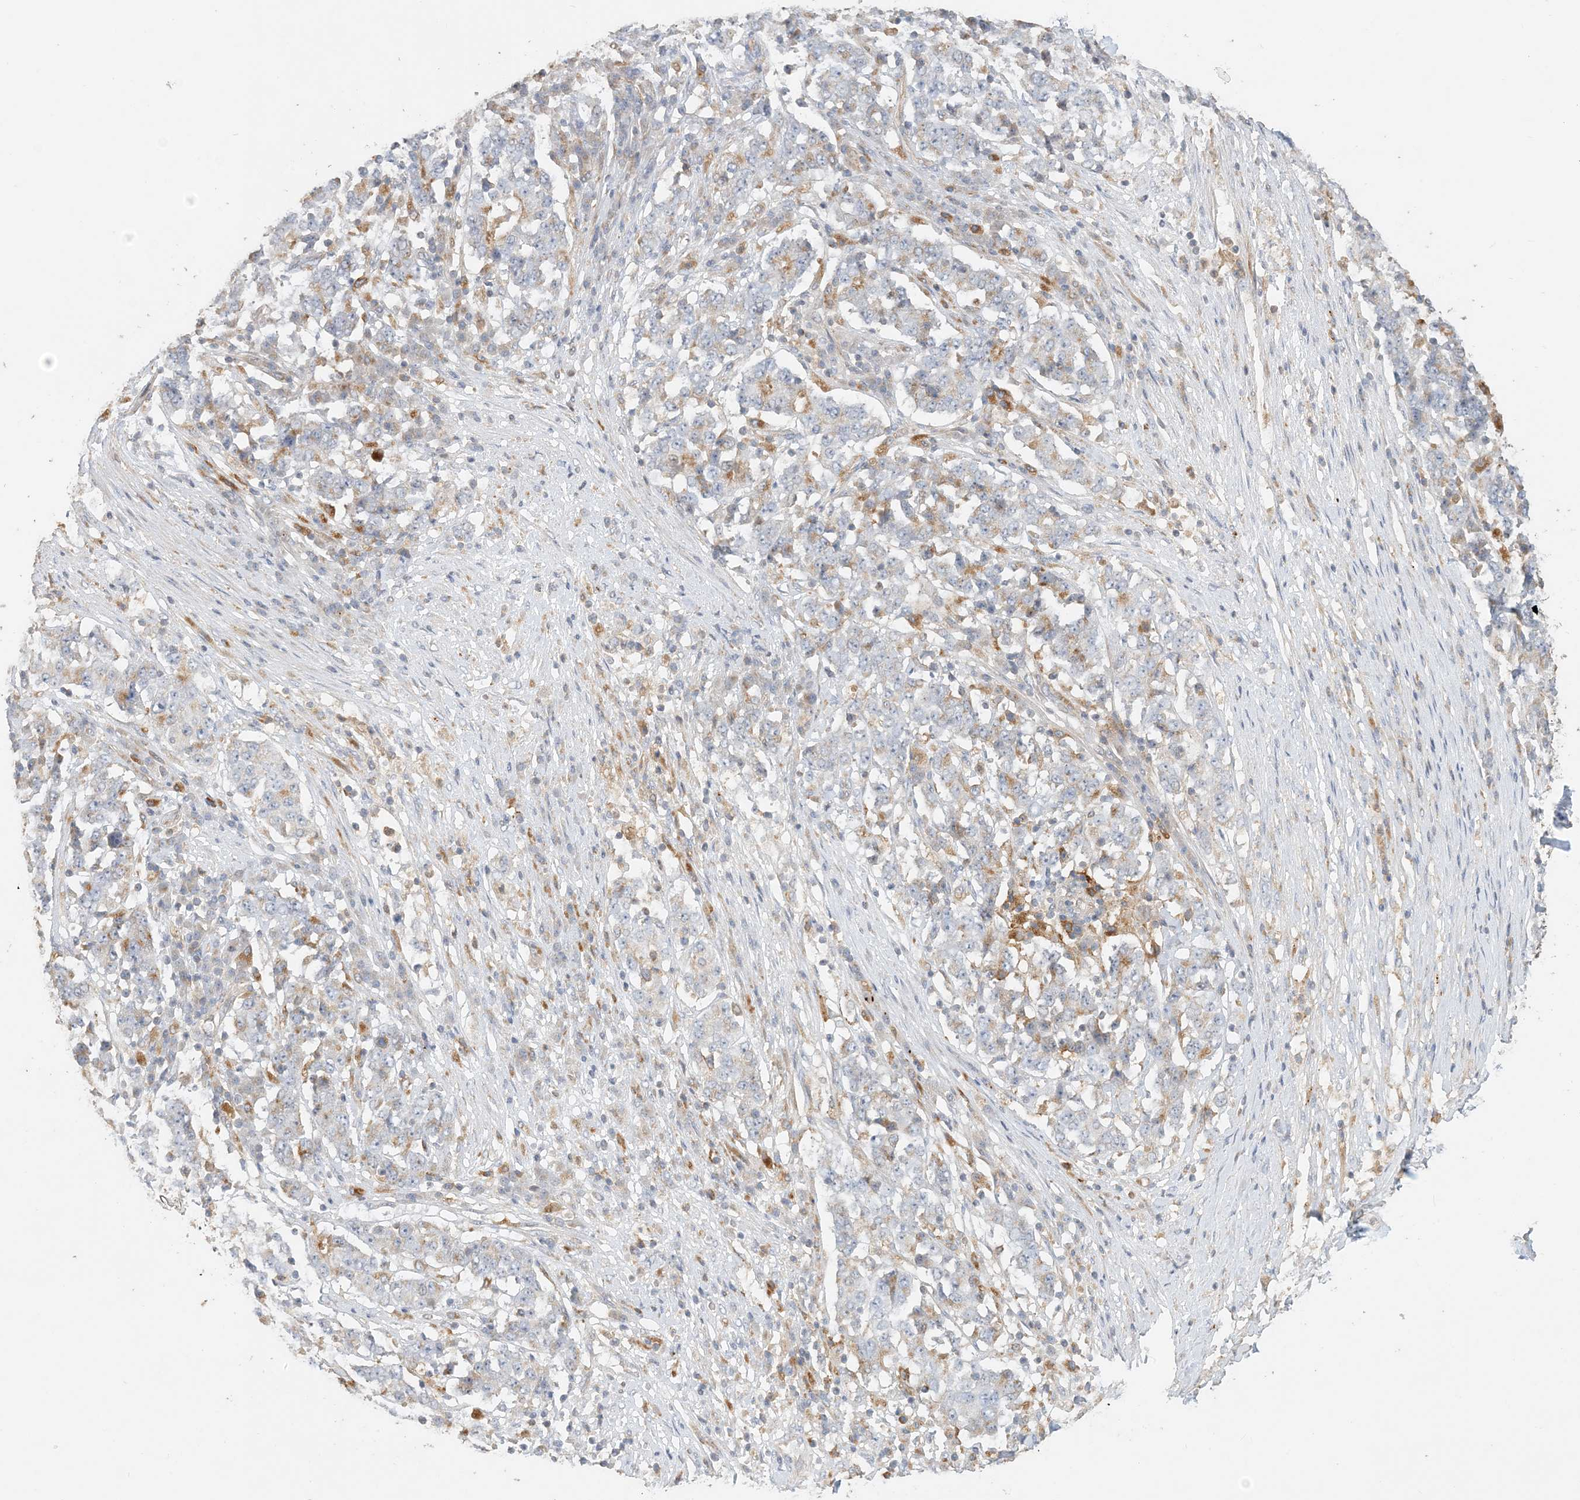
{"staining": {"intensity": "weak", "quantity": "<25%", "location": "cytoplasmic/membranous"}, "tissue": "stomach cancer", "cell_type": "Tumor cells", "image_type": "cancer", "snomed": [{"axis": "morphology", "description": "Adenocarcinoma, NOS"}, {"axis": "topography", "description": "Stomach"}], "caption": "DAB (3,3'-diaminobenzidine) immunohistochemical staining of stomach adenocarcinoma reveals no significant staining in tumor cells. (DAB IHC with hematoxylin counter stain).", "gene": "SPPL2A", "patient": {"sex": "male", "age": 59}}